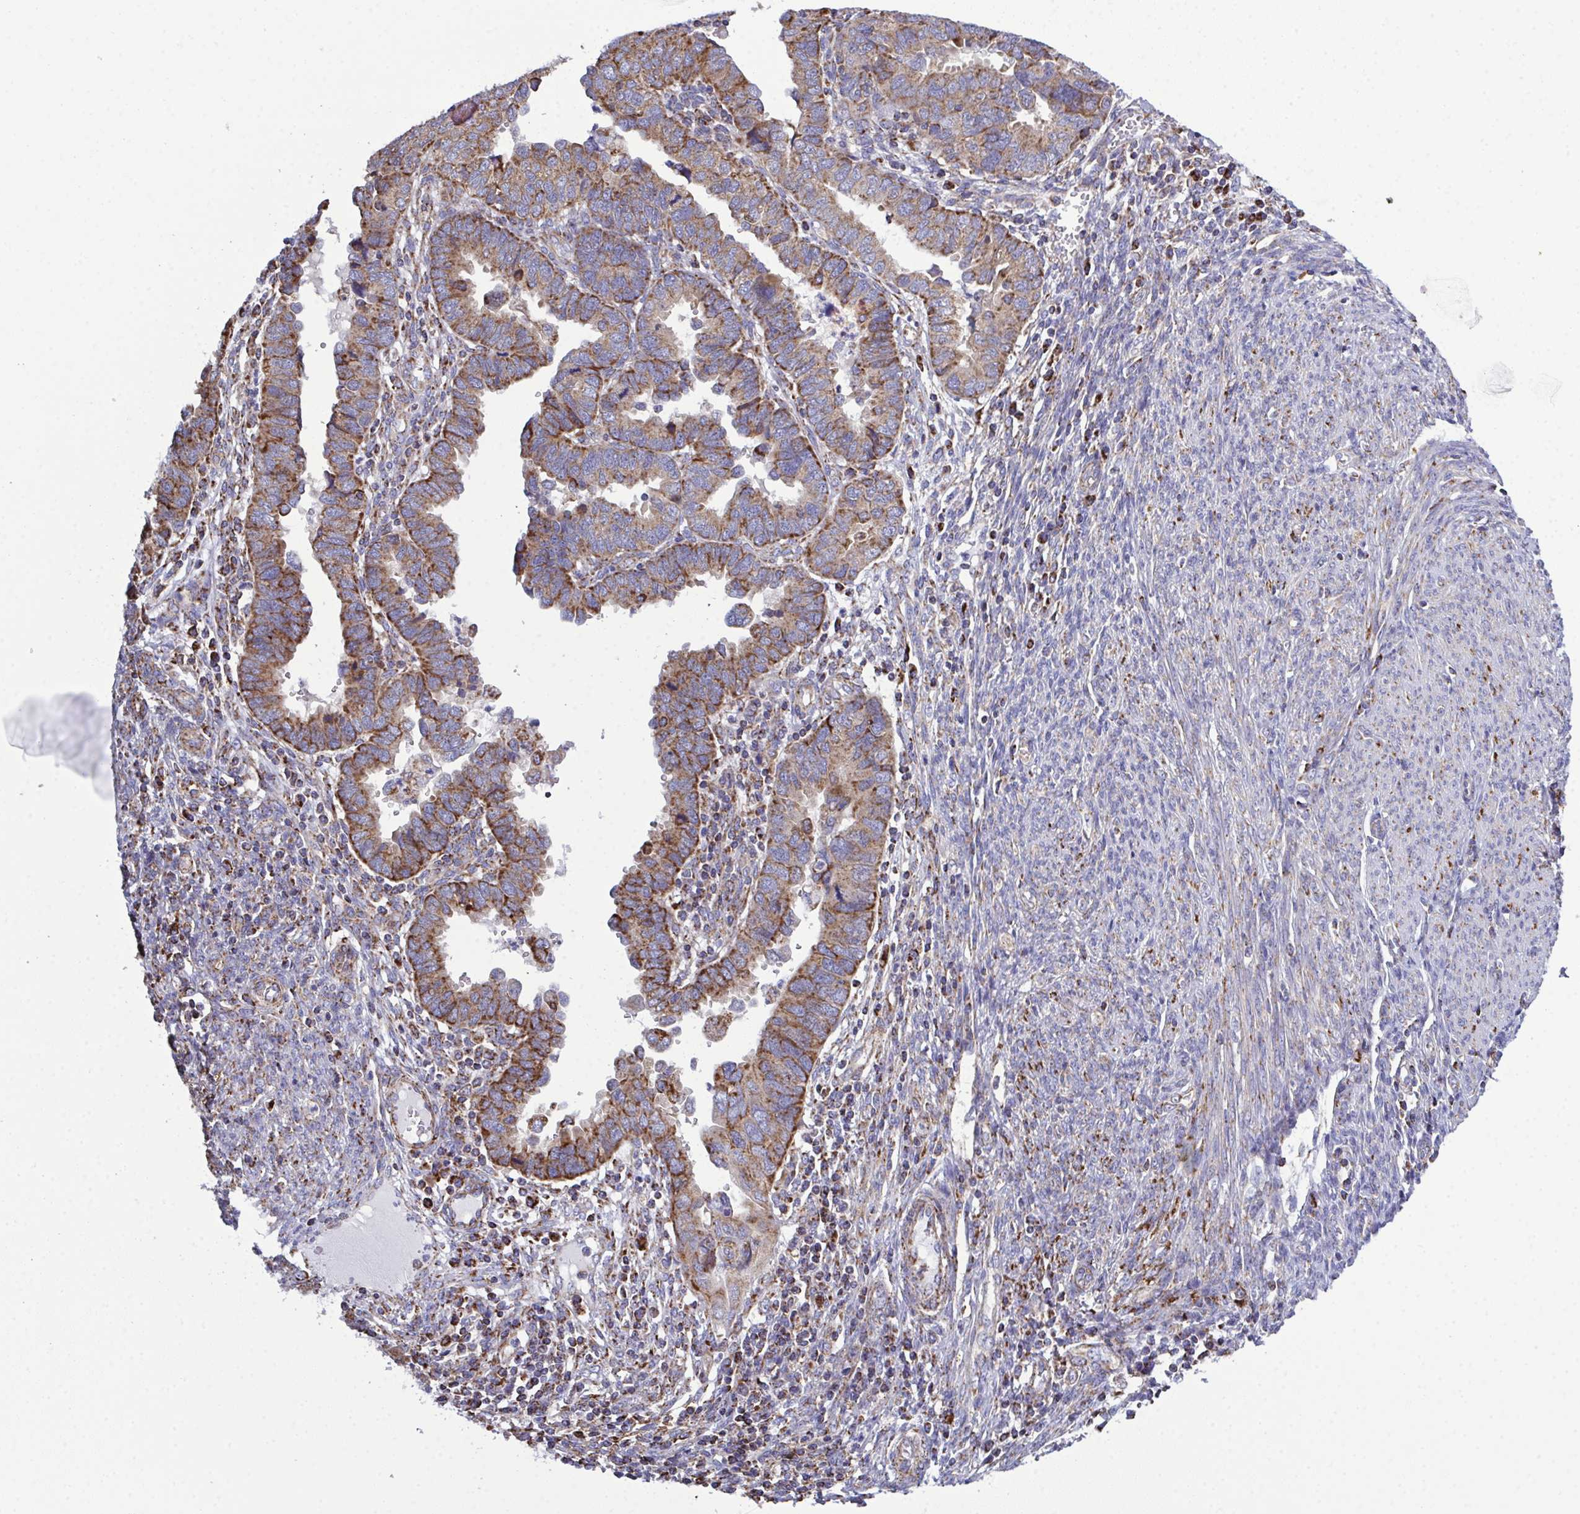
{"staining": {"intensity": "moderate", "quantity": ">75%", "location": "cytoplasmic/membranous"}, "tissue": "endometrial cancer", "cell_type": "Tumor cells", "image_type": "cancer", "snomed": [{"axis": "morphology", "description": "Adenocarcinoma, NOS"}, {"axis": "topography", "description": "Endometrium"}], "caption": "Endometrial cancer (adenocarcinoma) stained with a protein marker exhibits moderate staining in tumor cells.", "gene": "CSDE1", "patient": {"sex": "female", "age": 79}}